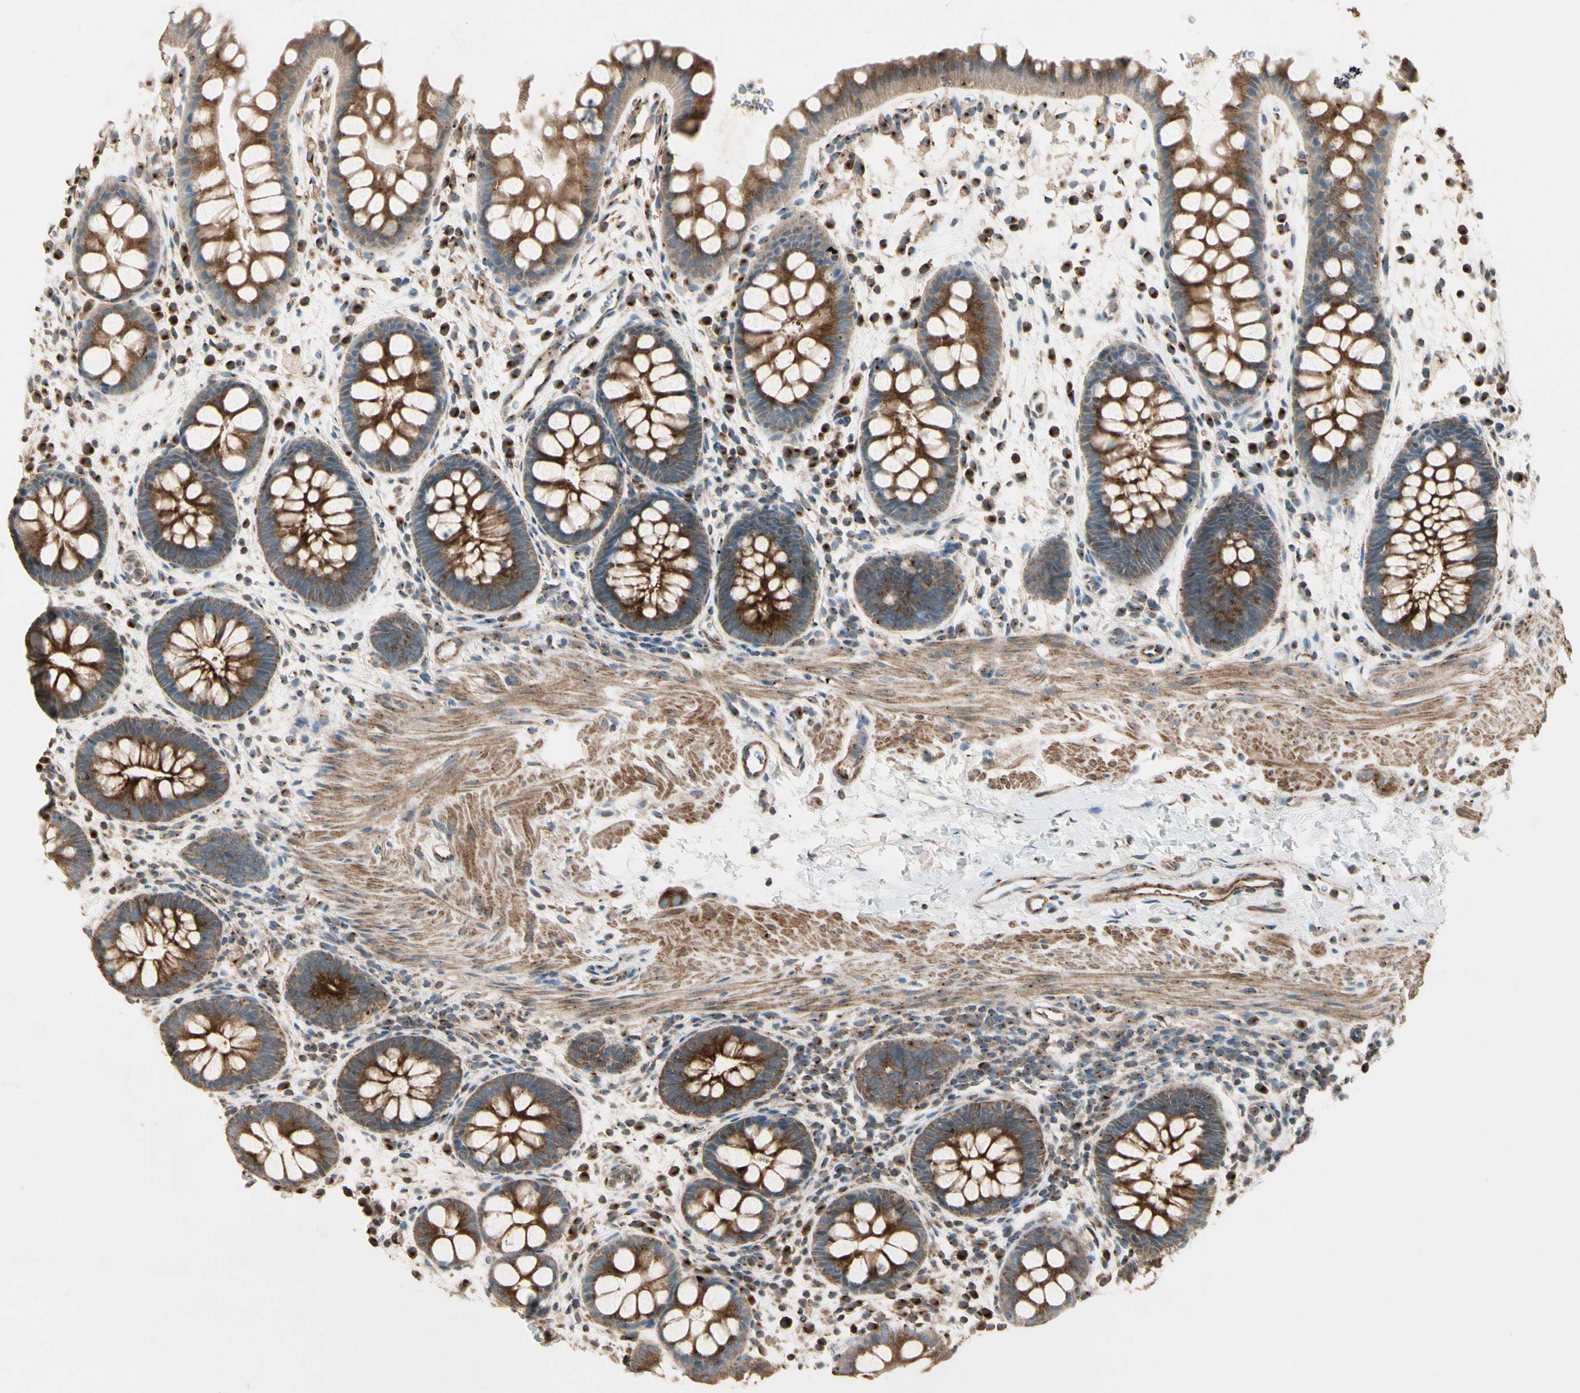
{"staining": {"intensity": "strong", "quantity": ">75%", "location": "cytoplasmic/membranous"}, "tissue": "rectum", "cell_type": "Glandular cells", "image_type": "normal", "snomed": [{"axis": "morphology", "description": "Normal tissue, NOS"}, {"axis": "topography", "description": "Rectum"}], "caption": "Immunohistochemistry (IHC) histopathology image of benign rectum stained for a protein (brown), which shows high levels of strong cytoplasmic/membranous staining in about >75% of glandular cells.", "gene": "AKAP9", "patient": {"sex": "female", "age": 24}}